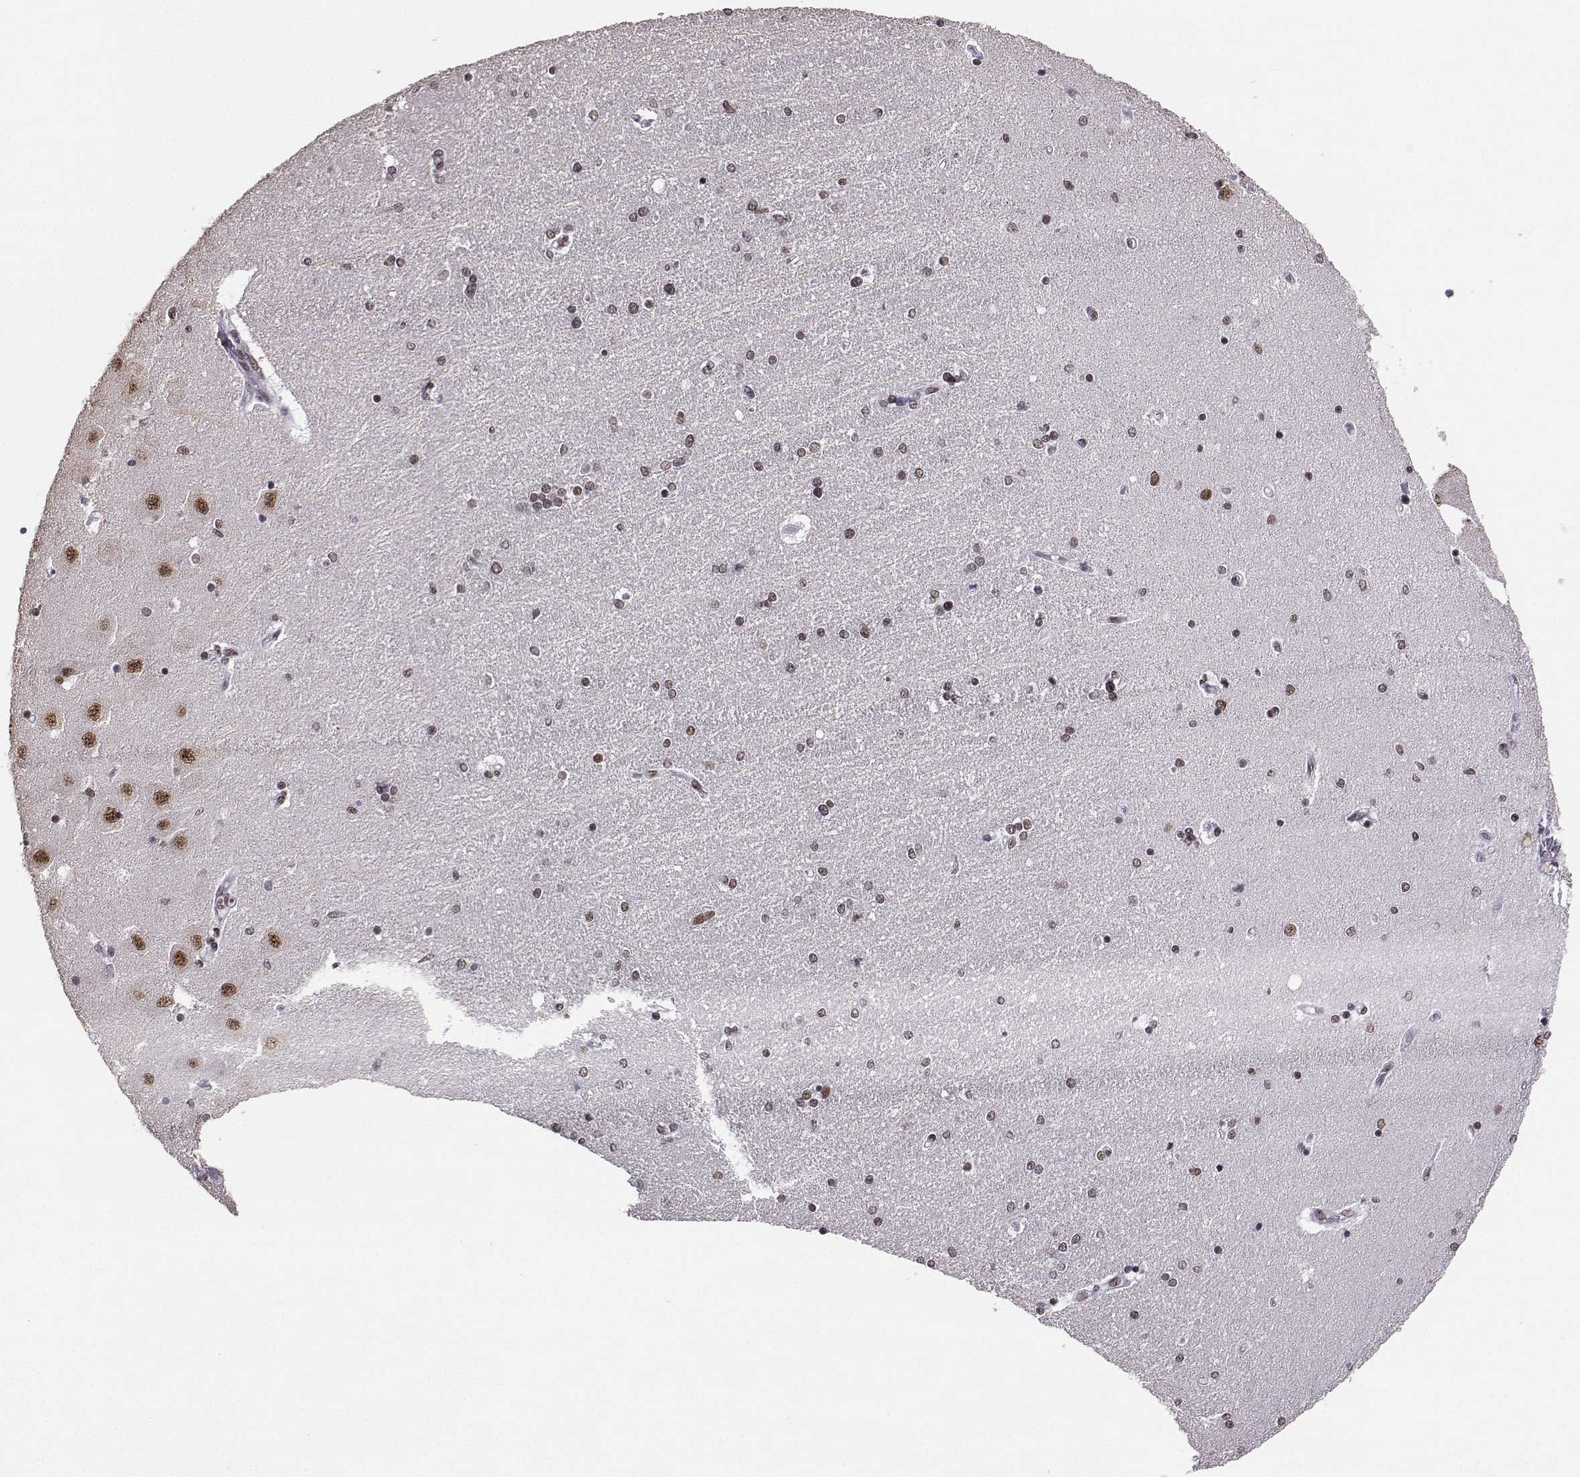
{"staining": {"intensity": "weak", "quantity": "25%-75%", "location": "nuclear"}, "tissue": "hippocampus", "cell_type": "Glial cells", "image_type": "normal", "snomed": [{"axis": "morphology", "description": "Normal tissue, NOS"}, {"axis": "topography", "description": "Hippocampus"}], "caption": "Immunohistochemistry staining of benign hippocampus, which exhibits low levels of weak nuclear staining in about 25%-75% of glial cells indicating weak nuclear protein staining. The staining was performed using DAB (brown) for protein detection and nuclei were counterstained in hematoxylin (blue).", "gene": "SNRPB2", "patient": {"sex": "female", "age": 54}}